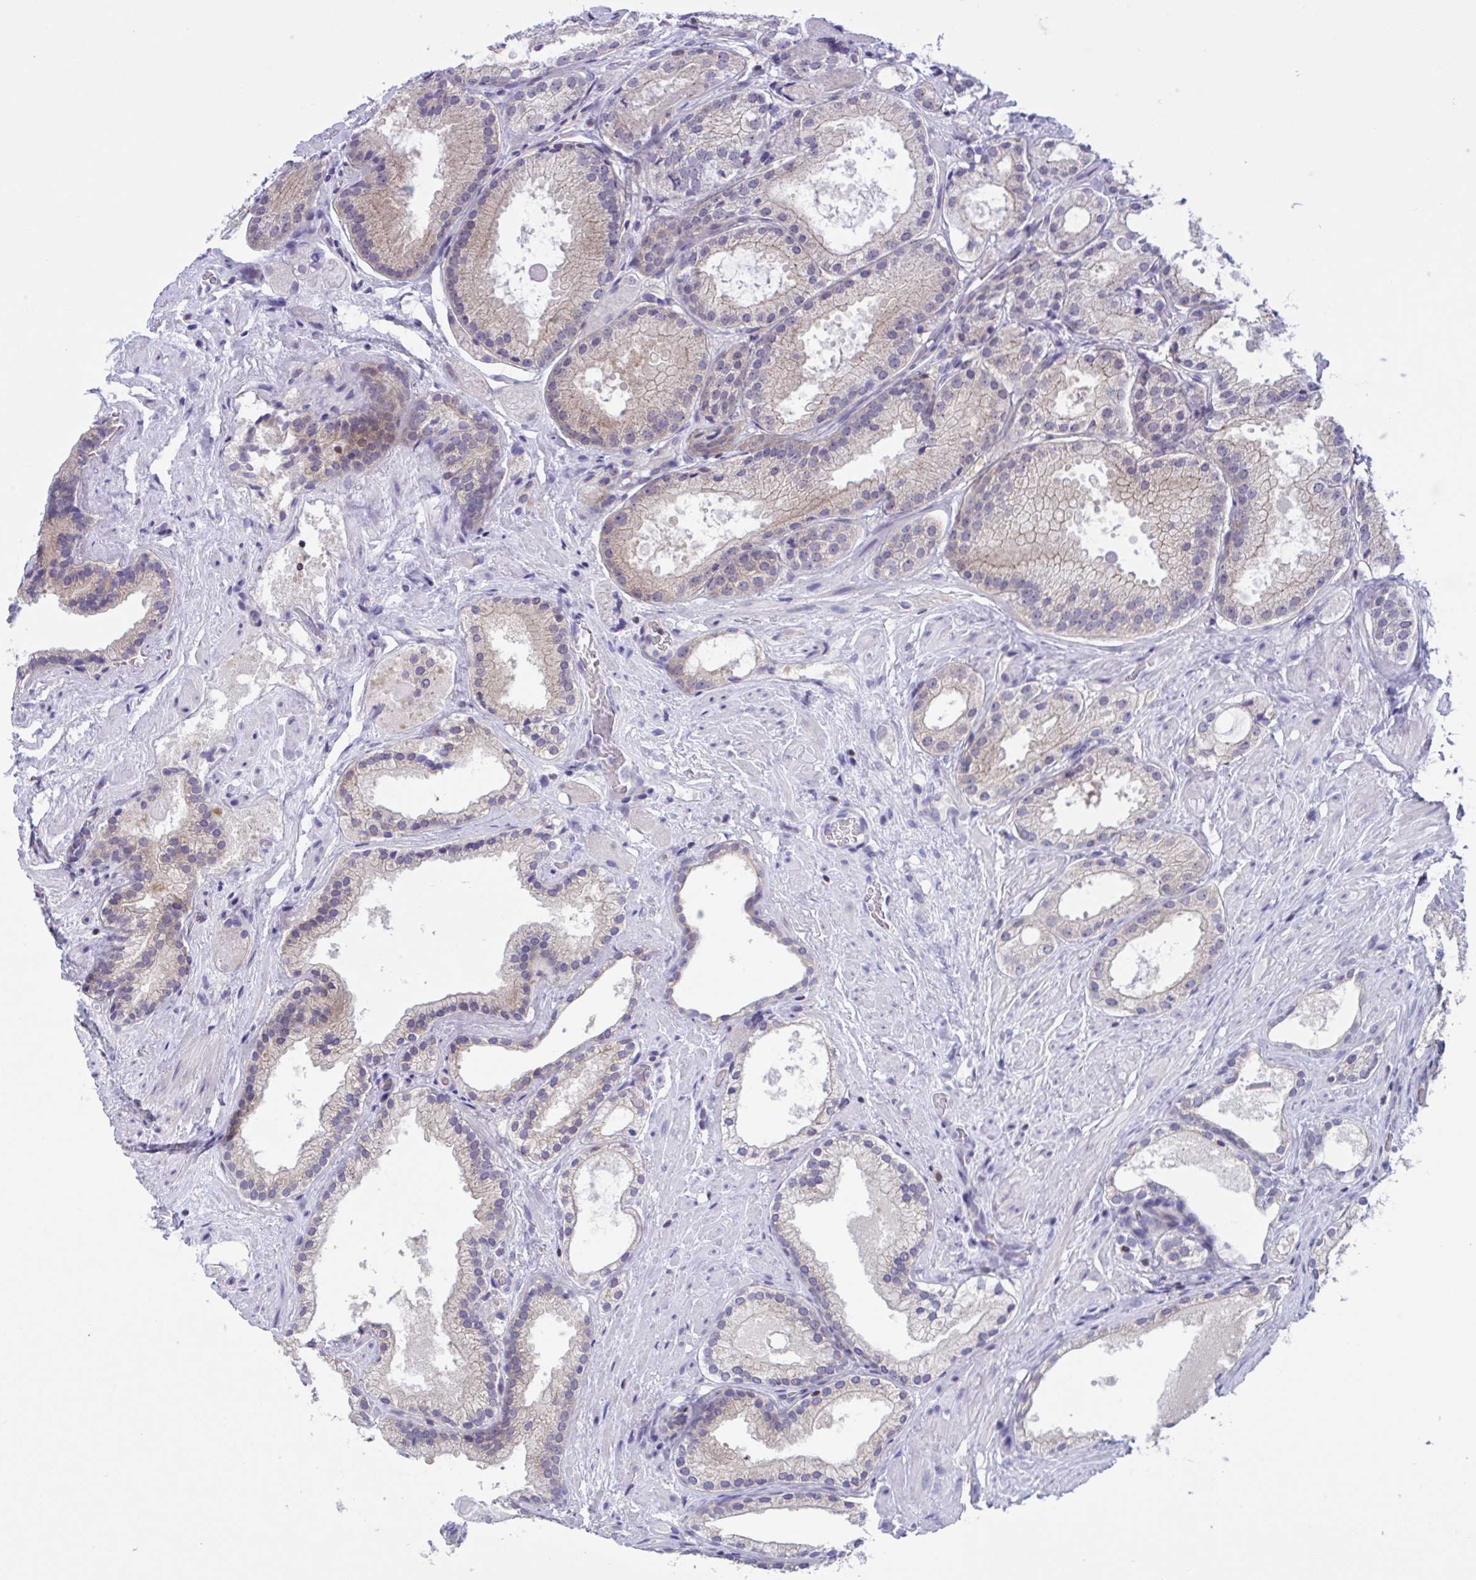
{"staining": {"intensity": "weak", "quantity": "<25%", "location": "cytoplasmic/membranous"}, "tissue": "prostate cancer", "cell_type": "Tumor cells", "image_type": "cancer", "snomed": [{"axis": "morphology", "description": "Adenocarcinoma, High grade"}, {"axis": "topography", "description": "Prostate"}], "caption": "Immunohistochemistry image of human prostate cancer (high-grade adenocarcinoma) stained for a protein (brown), which demonstrates no positivity in tumor cells.", "gene": "SNX11", "patient": {"sex": "male", "age": 68}}